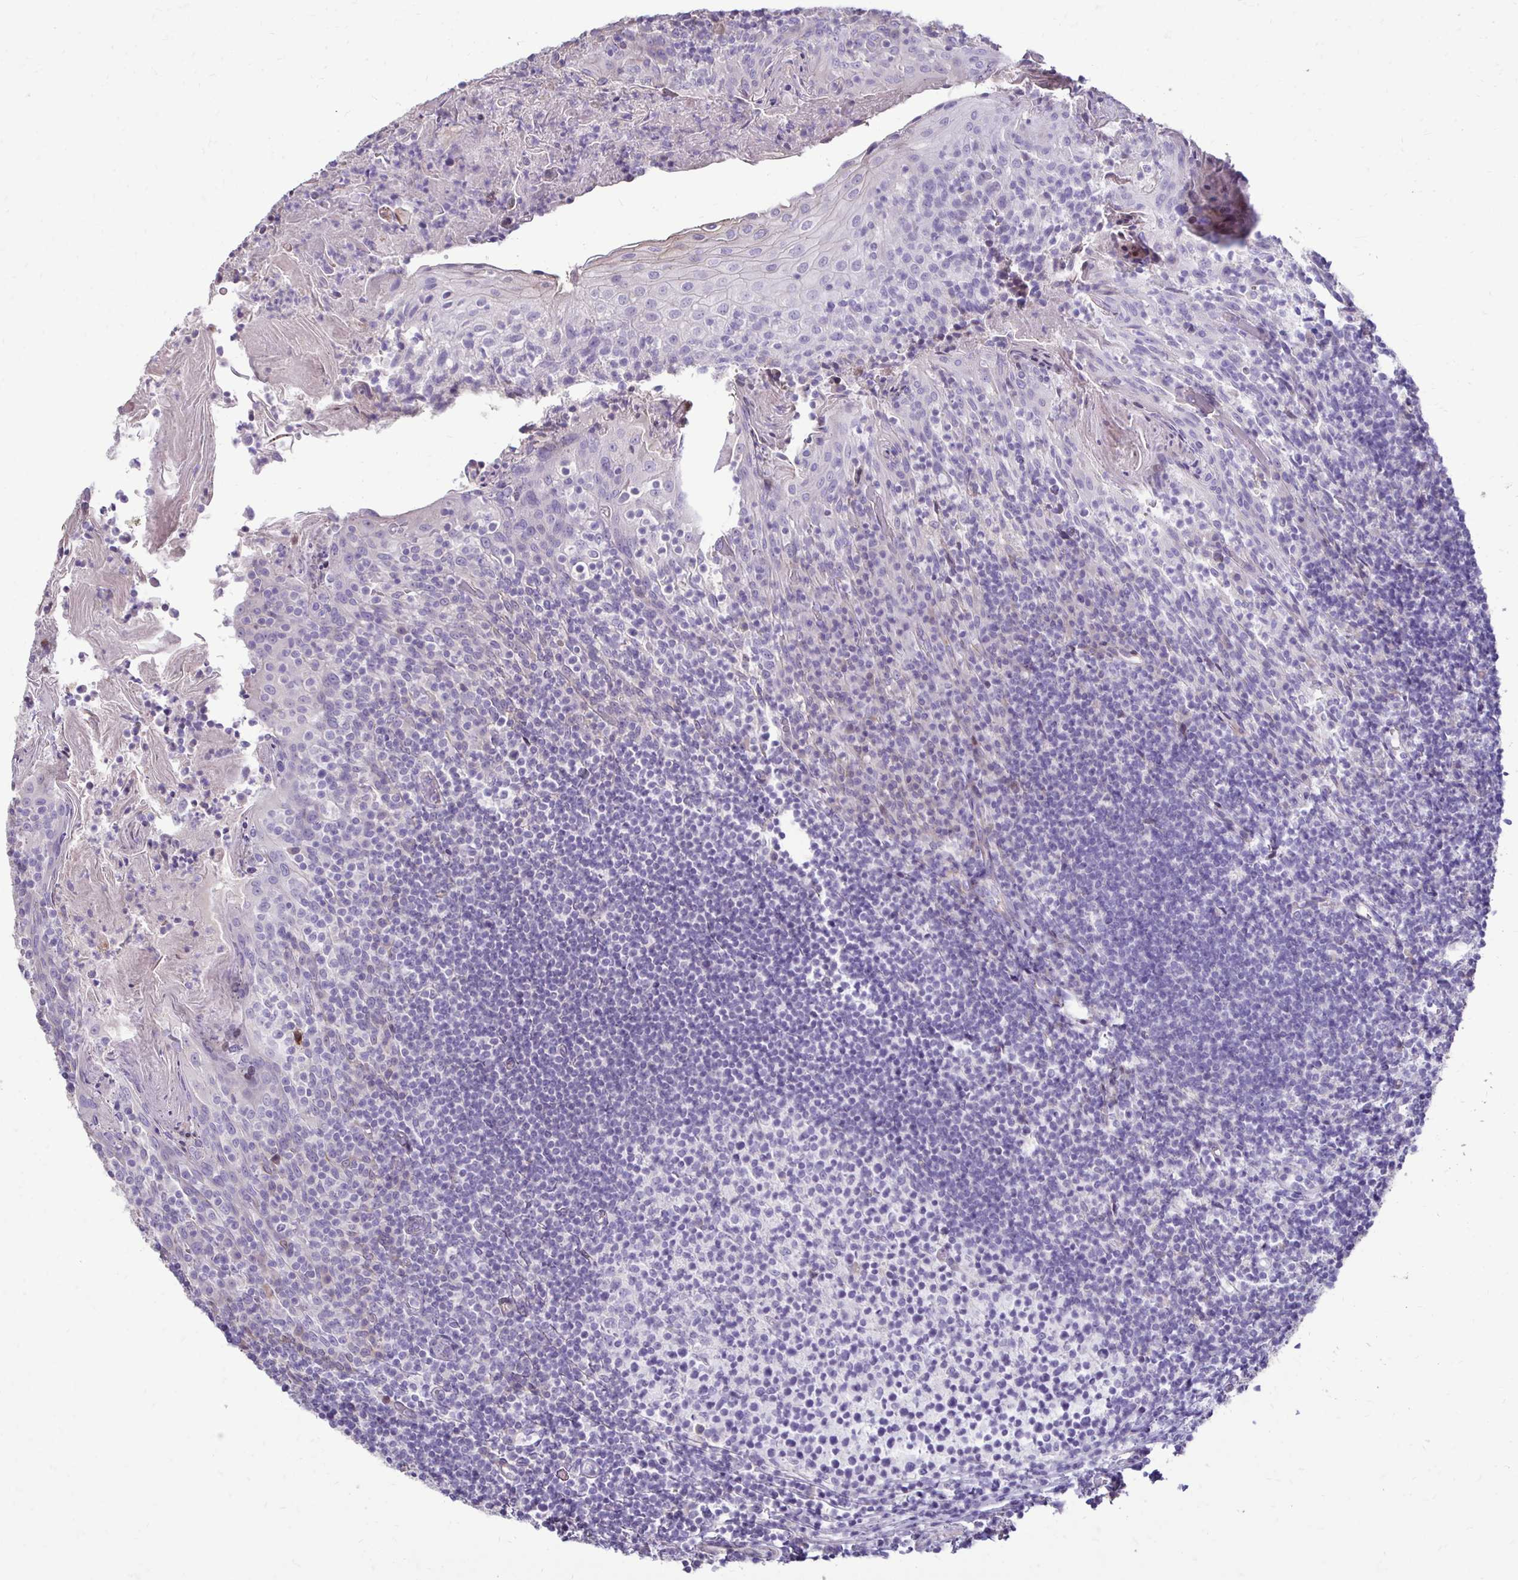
{"staining": {"intensity": "negative", "quantity": "none", "location": "none"}, "tissue": "tonsil", "cell_type": "Germinal center cells", "image_type": "normal", "snomed": [{"axis": "morphology", "description": "Normal tissue, NOS"}, {"axis": "topography", "description": "Tonsil"}], "caption": "Immunohistochemistry (IHC) micrograph of benign tonsil stained for a protein (brown), which displays no positivity in germinal center cells.", "gene": "GAS2", "patient": {"sex": "female", "age": 10}}